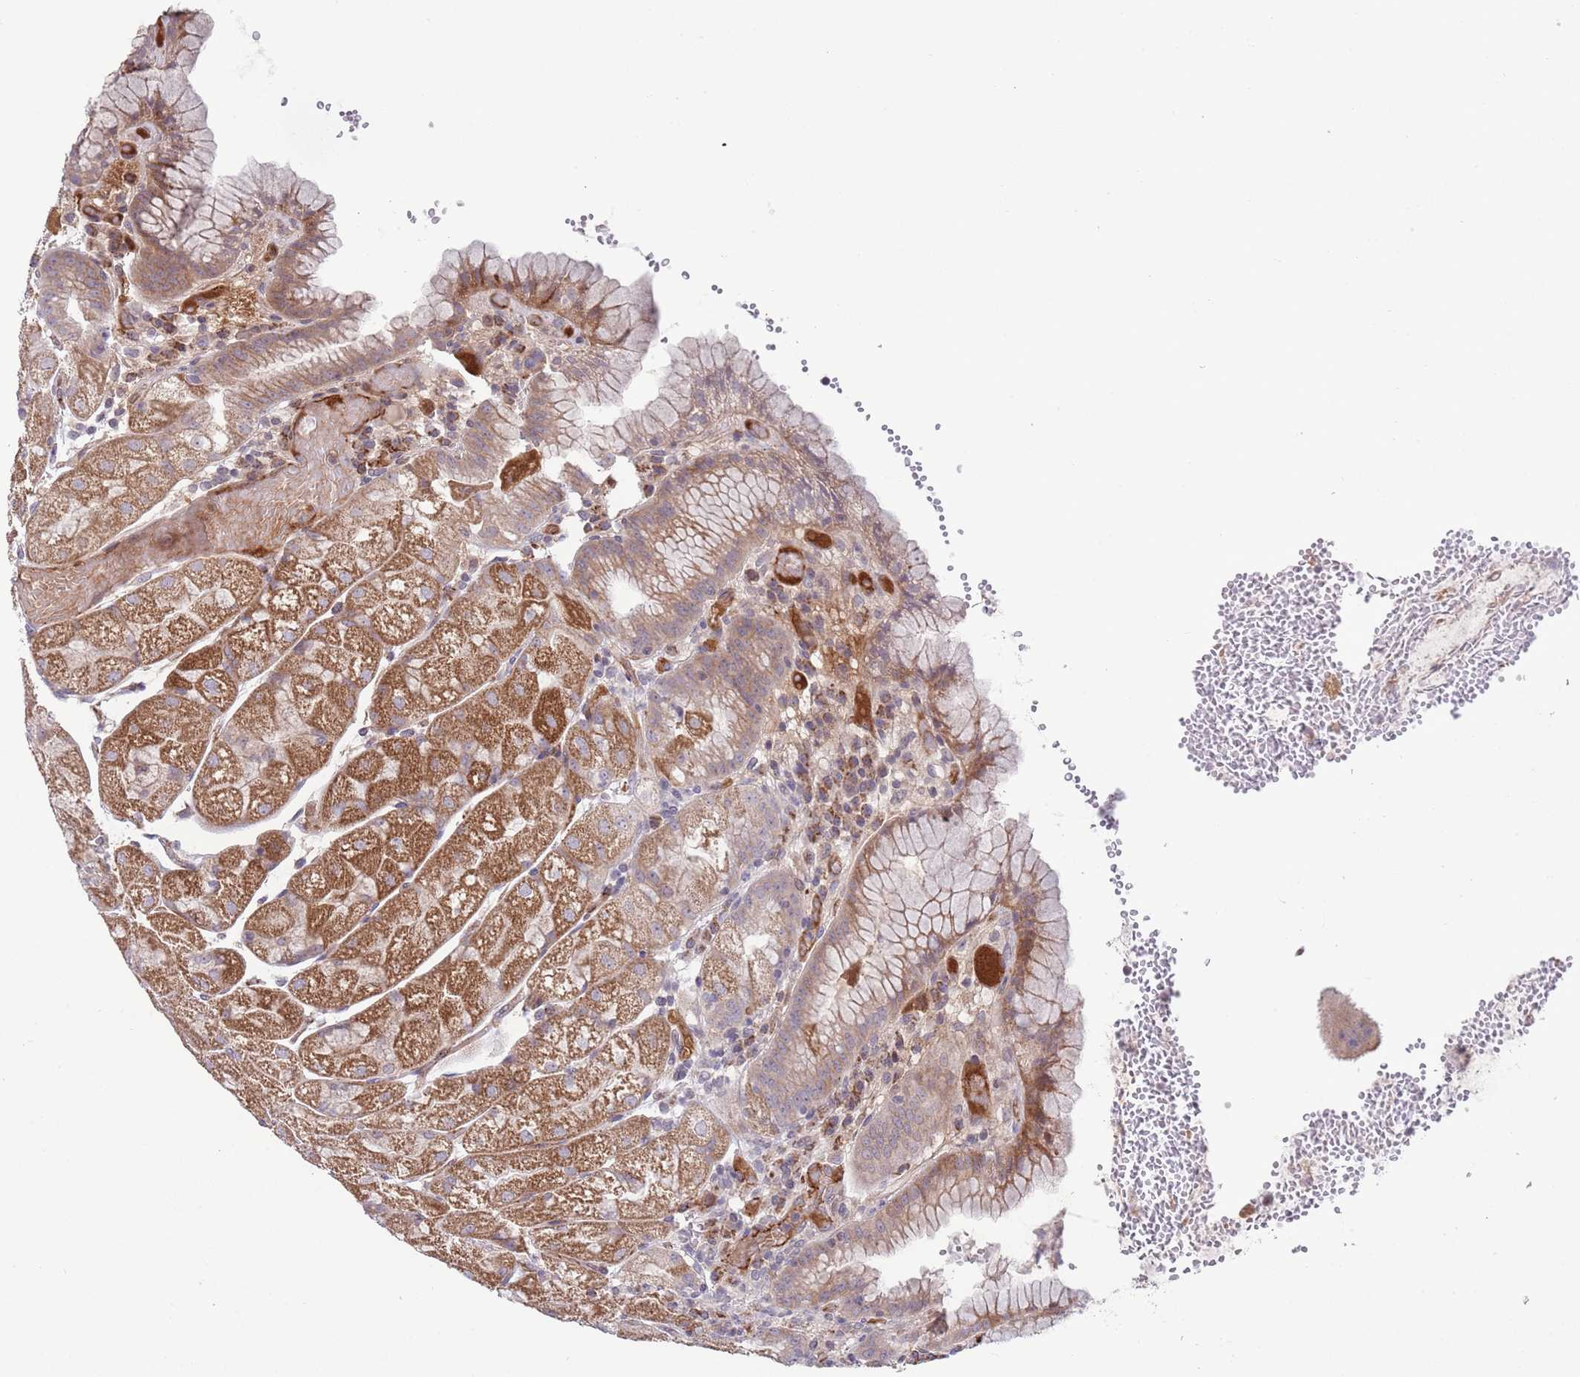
{"staining": {"intensity": "moderate", "quantity": "25%-75%", "location": "cytoplasmic/membranous"}, "tissue": "stomach", "cell_type": "Glandular cells", "image_type": "normal", "snomed": [{"axis": "morphology", "description": "Normal tissue, NOS"}, {"axis": "topography", "description": "Stomach, upper"}], "caption": "About 25%-75% of glandular cells in benign human stomach exhibit moderate cytoplasmic/membranous protein staining as visualized by brown immunohistochemical staining.", "gene": "DPP10", "patient": {"sex": "male", "age": 52}}